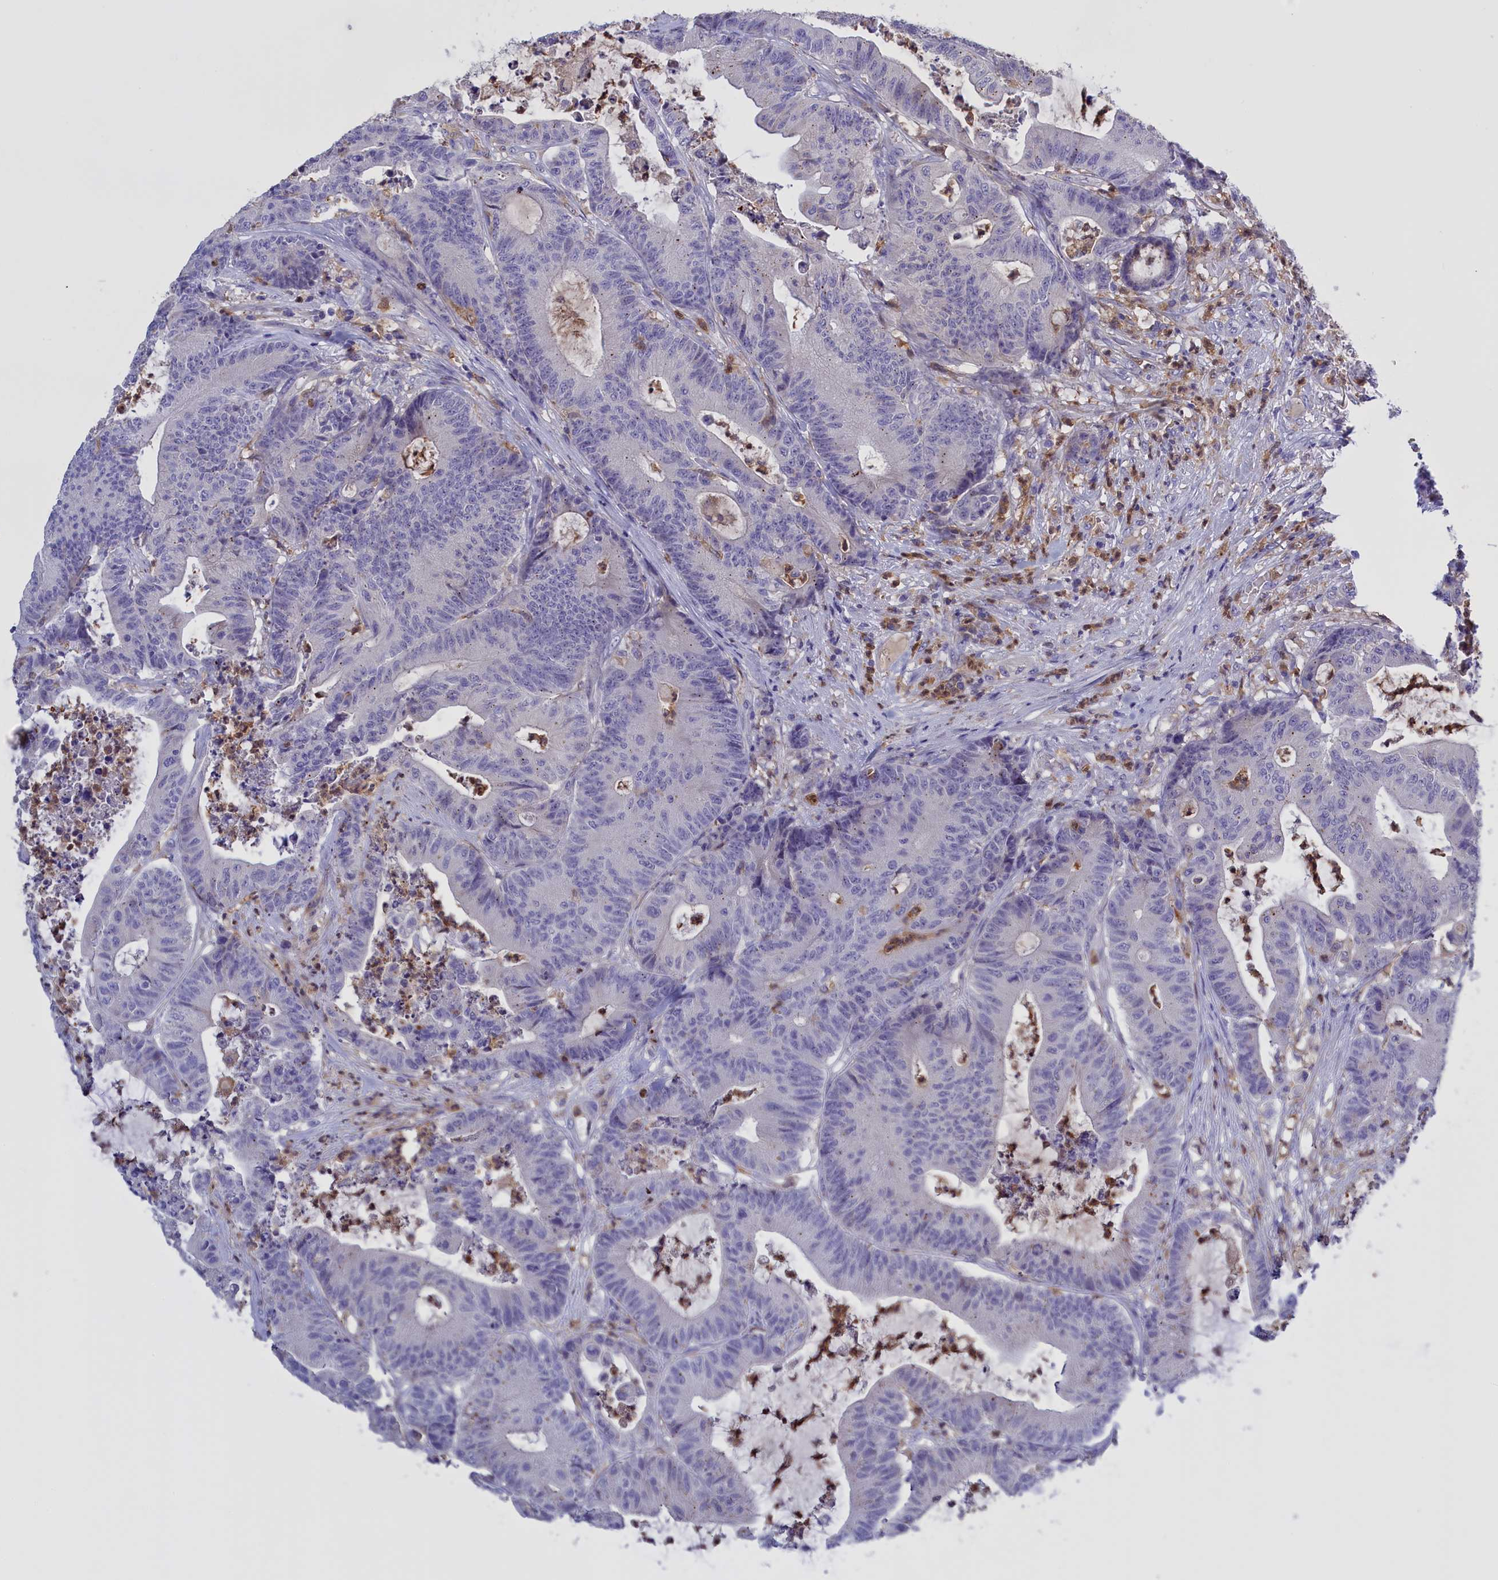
{"staining": {"intensity": "negative", "quantity": "none", "location": "none"}, "tissue": "colorectal cancer", "cell_type": "Tumor cells", "image_type": "cancer", "snomed": [{"axis": "morphology", "description": "Adenocarcinoma, NOS"}, {"axis": "topography", "description": "Colon"}], "caption": "A histopathology image of human colorectal cancer is negative for staining in tumor cells.", "gene": "FAM149B1", "patient": {"sex": "female", "age": 84}}